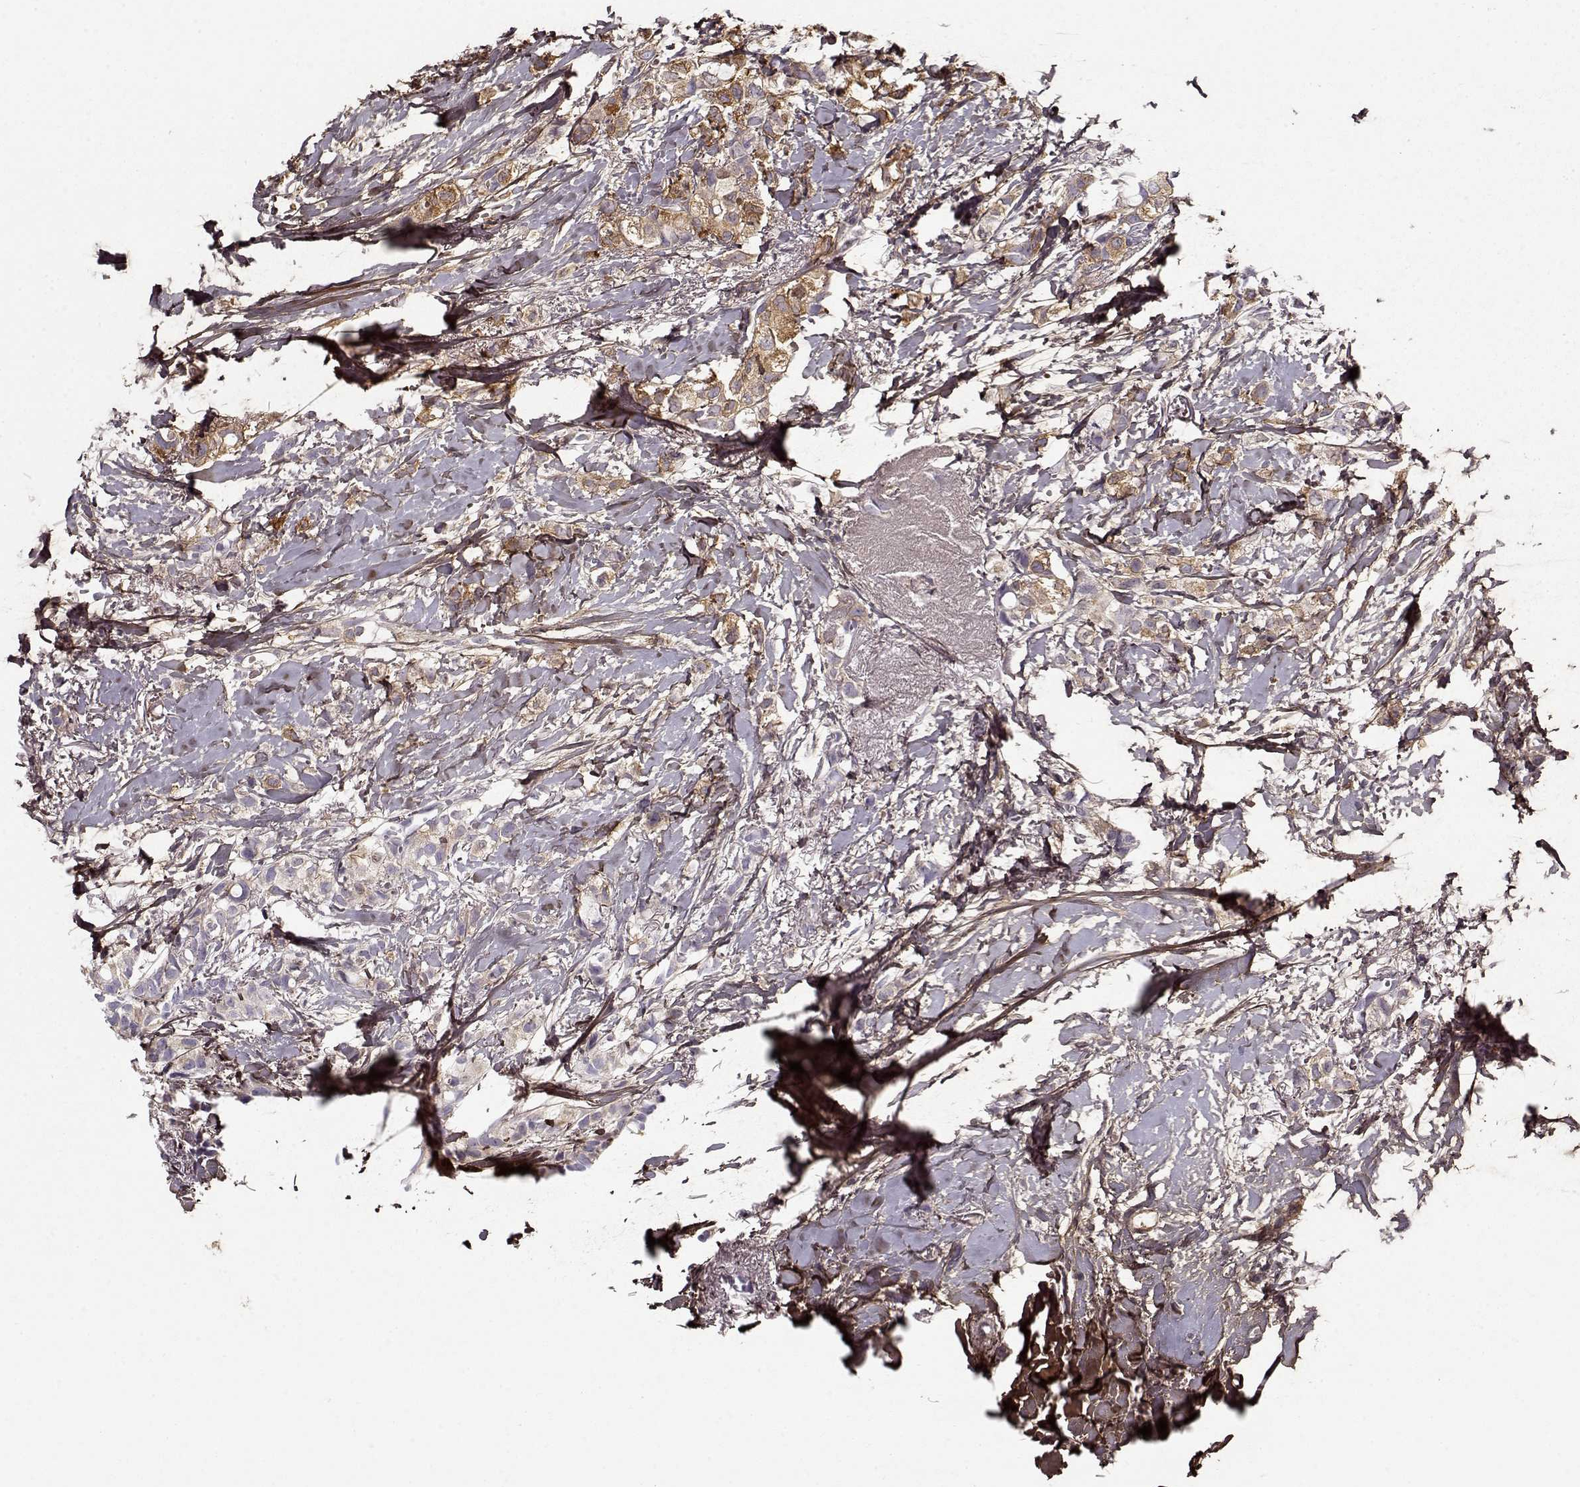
{"staining": {"intensity": "moderate", "quantity": "<25%", "location": "cytoplasmic/membranous"}, "tissue": "breast cancer", "cell_type": "Tumor cells", "image_type": "cancer", "snomed": [{"axis": "morphology", "description": "Duct carcinoma"}, {"axis": "topography", "description": "Breast"}], "caption": "Immunohistochemical staining of invasive ductal carcinoma (breast) exhibits low levels of moderate cytoplasmic/membranous positivity in approximately <25% of tumor cells.", "gene": "LUM", "patient": {"sex": "female", "age": 85}}